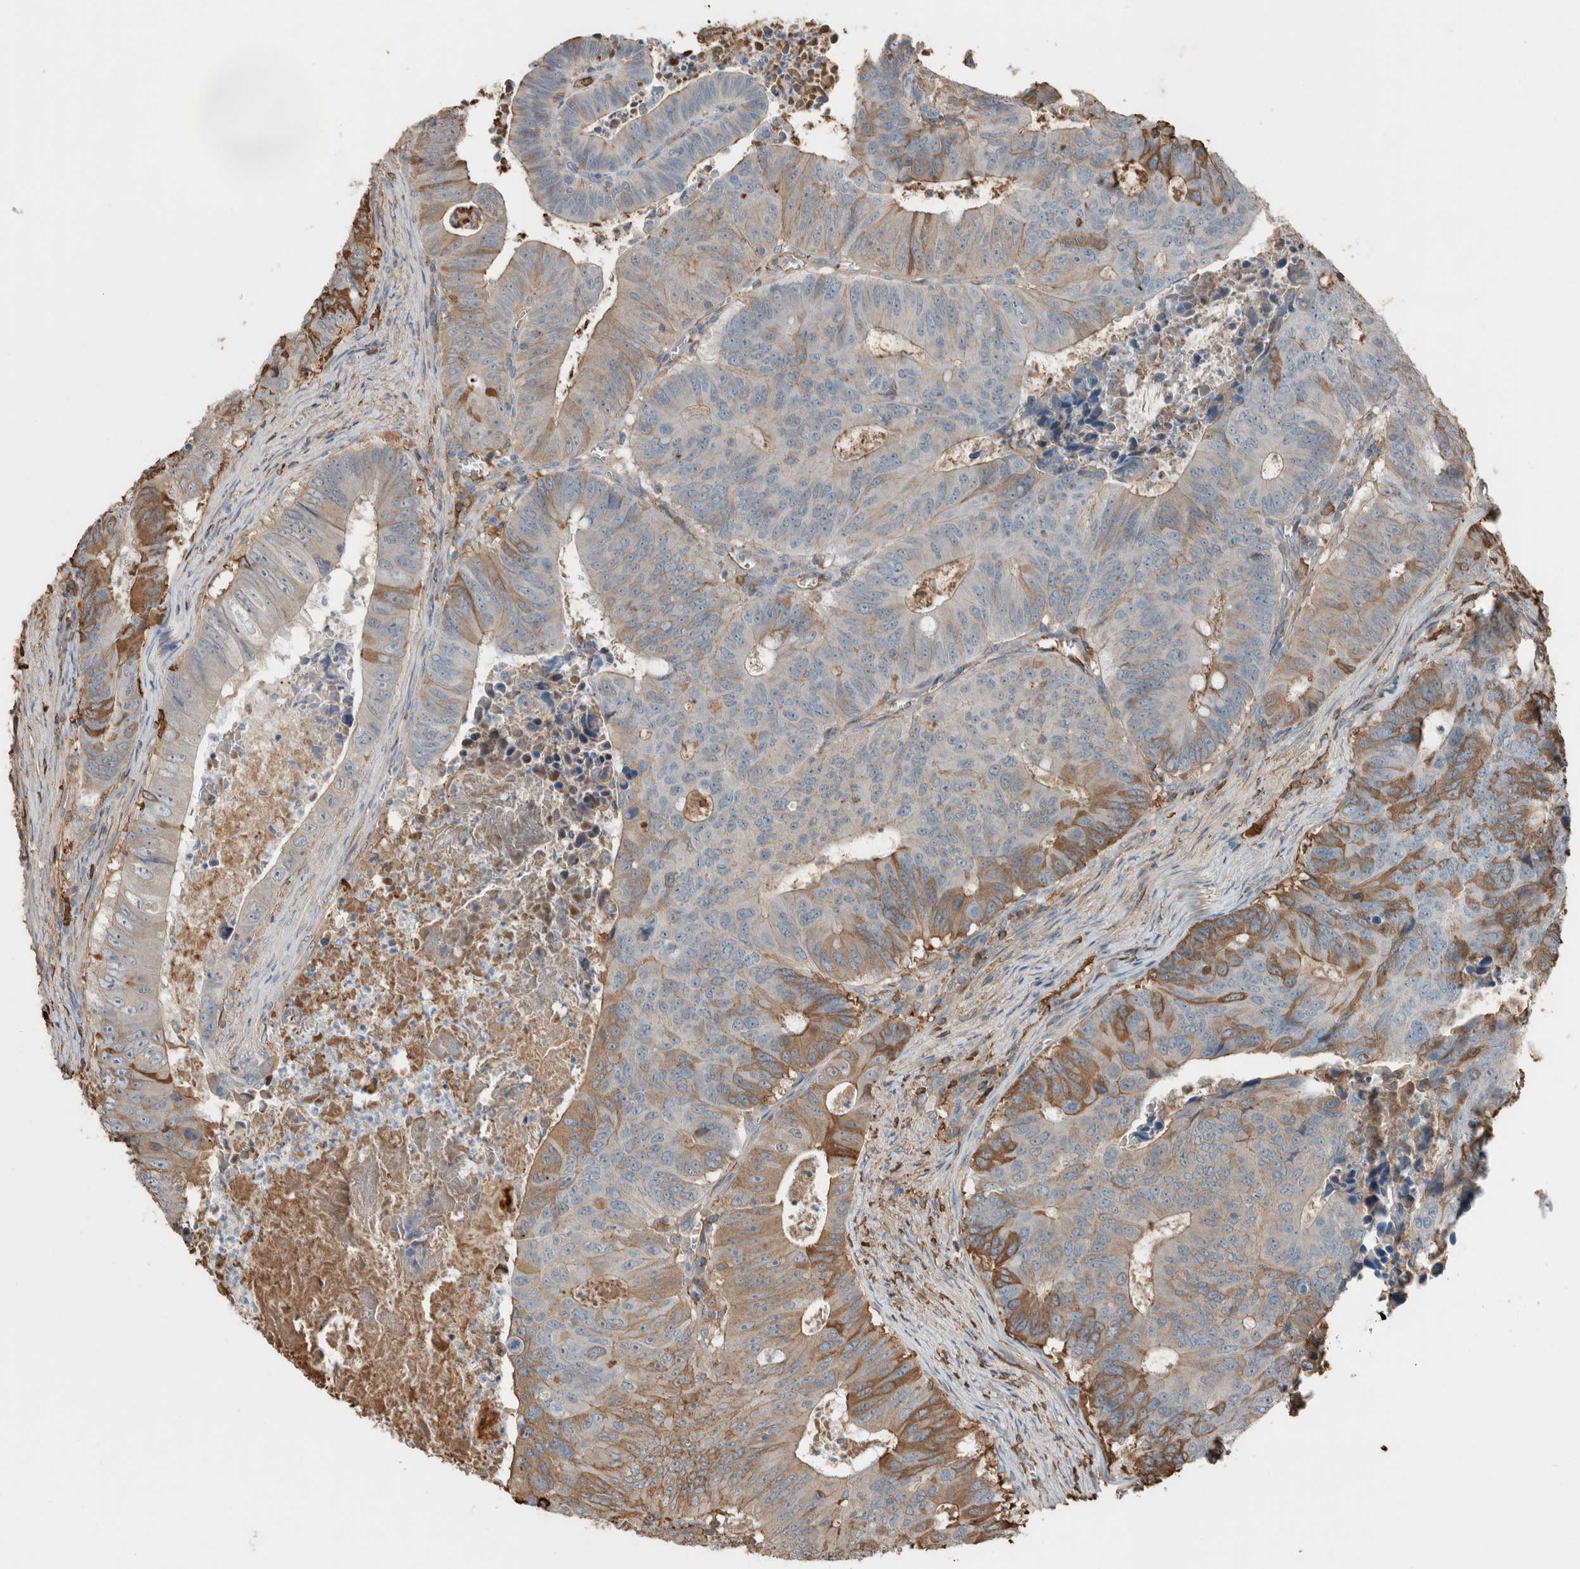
{"staining": {"intensity": "moderate", "quantity": "25%-75%", "location": "cytoplasmic/membranous"}, "tissue": "colorectal cancer", "cell_type": "Tumor cells", "image_type": "cancer", "snomed": [{"axis": "morphology", "description": "Adenocarcinoma, NOS"}, {"axis": "topography", "description": "Colon"}], "caption": "A high-resolution micrograph shows IHC staining of colorectal cancer (adenocarcinoma), which exhibits moderate cytoplasmic/membranous expression in about 25%-75% of tumor cells.", "gene": "USP34", "patient": {"sex": "male", "age": 87}}